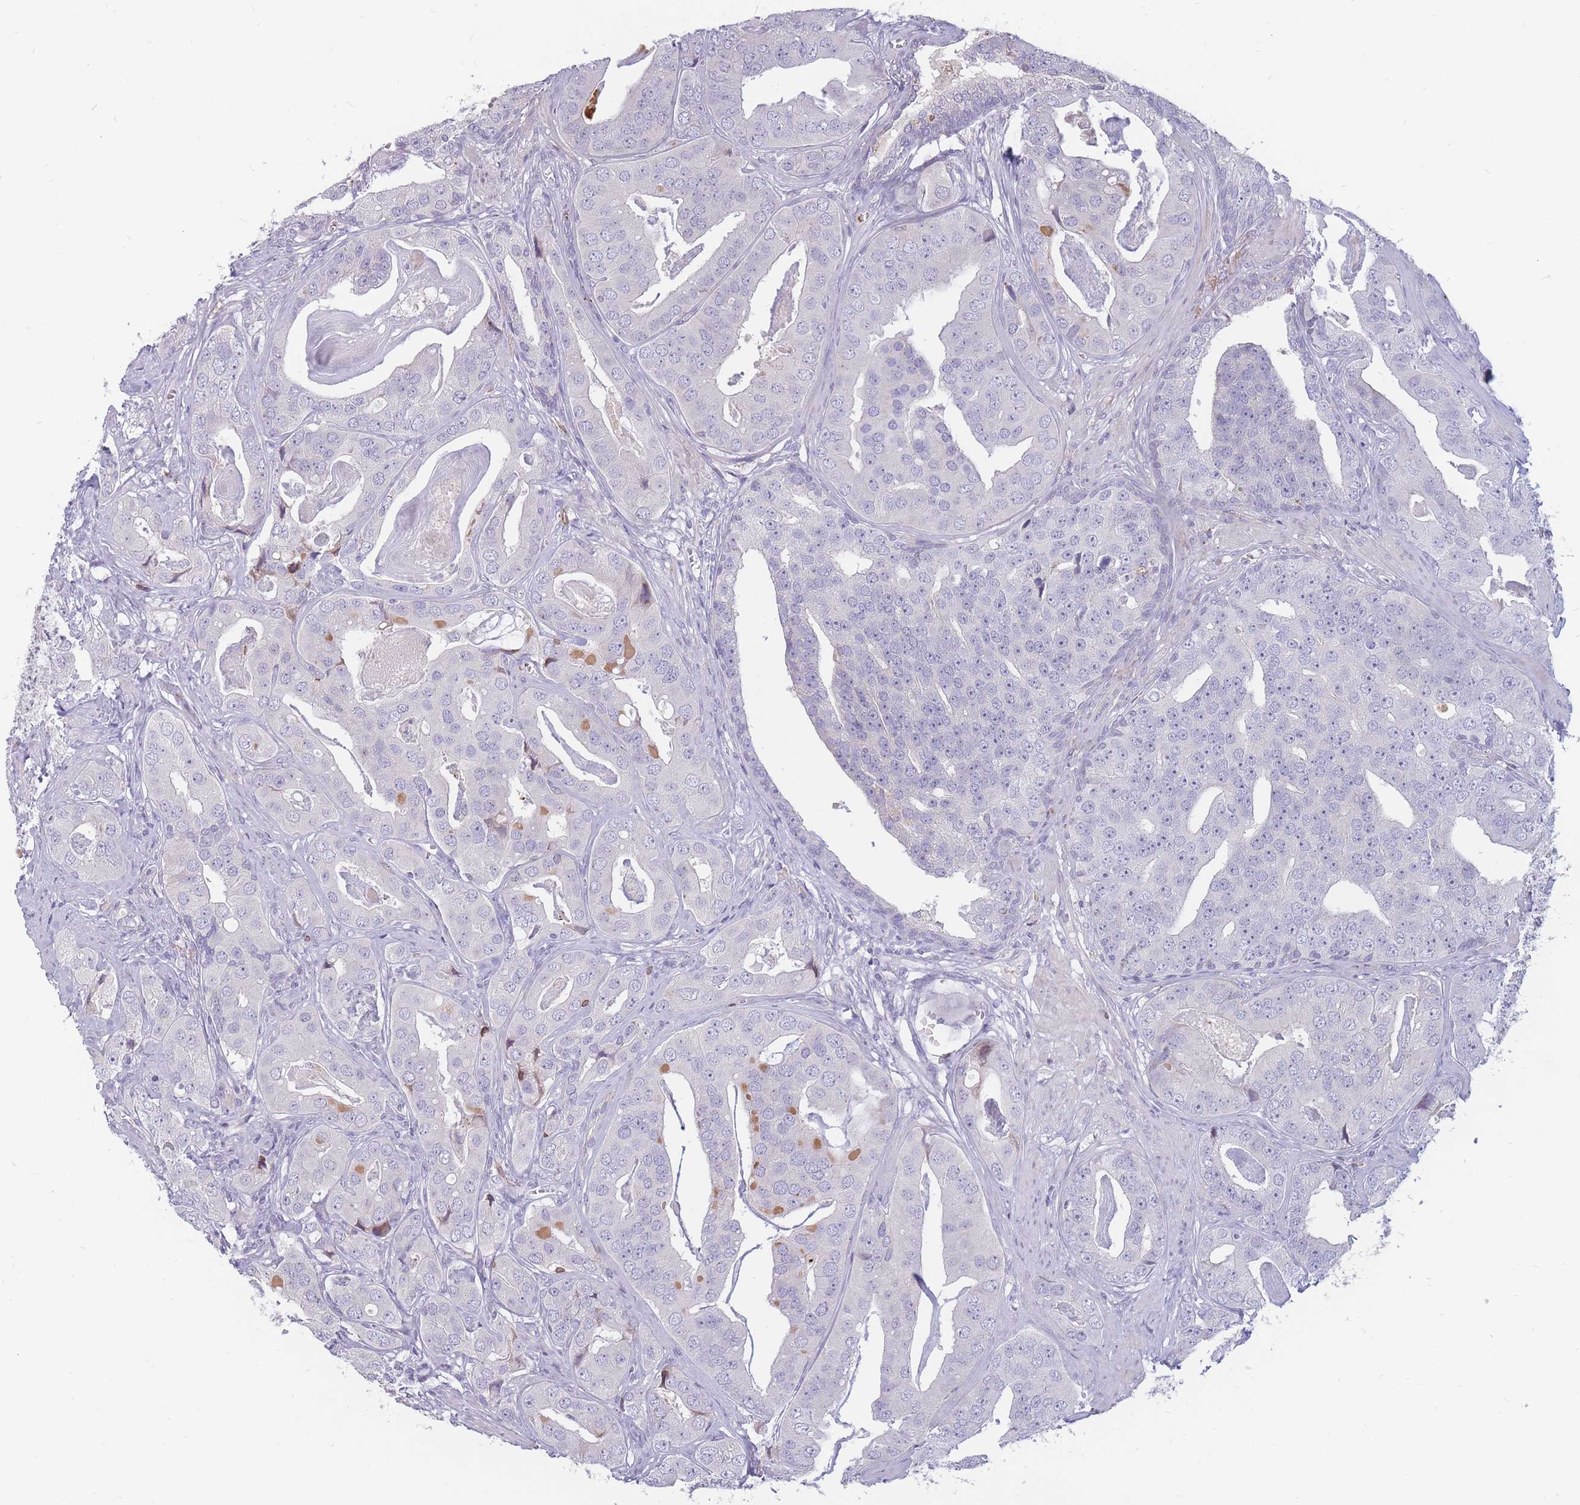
{"staining": {"intensity": "negative", "quantity": "none", "location": "none"}, "tissue": "prostate cancer", "cell_type": "Tumor cells", "image_type": "cancer", "snomed": [{"axis": "morphology", "description": "Adenocarcinoma, High grade"}, {"axis": "topography", "description": "Prostate"}], "caption": "Tumor cells show no significant protein staining in adenocarcinoma (high-grade) (prostate). (Stains: DAB (3,3'-diaminobenzidine) immunohistochemistry (IHC) with hematoxylin counter stain, Microscopy: brightfield microscopy at high magnification).", "gene": "PTGDR", "patient": {"sex": "male", "age": 71}}